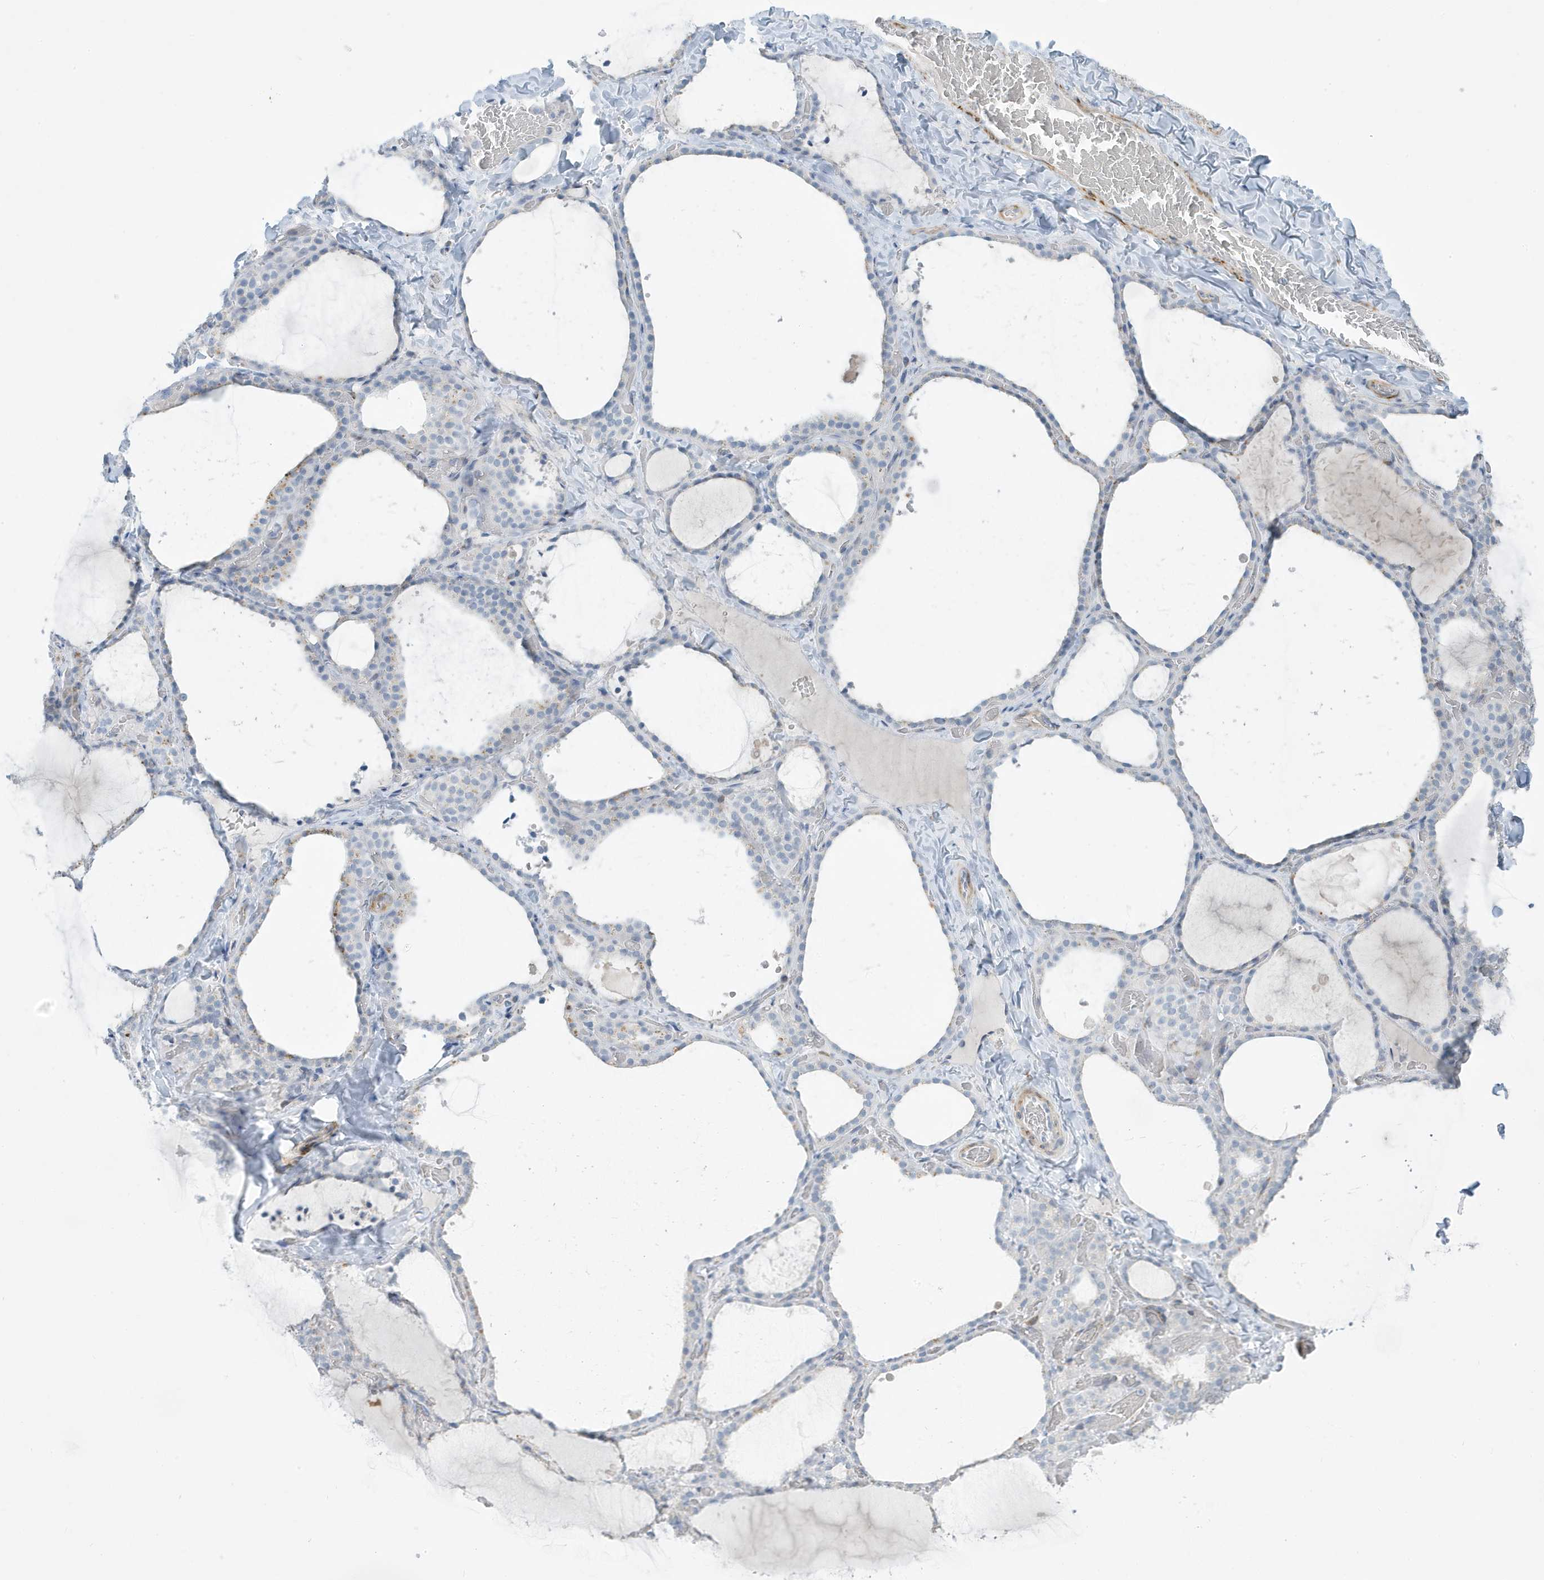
{"staining": {"intensity": "negative", "quantity": "none", "location": "none"}, "tissue": "thyroid gland", "cell_type": "Glandular cells", "image_type": "normal", "snomed": [{"axis": "morphology", "description": "Normal tissue, NOS"}, {"axis": "topography", "description": "Thyroid gland"}], "caption": "An image of human thyroid gland is negative for staining in glandular cells. (DAB (3,3'-diaminobenzidine) IHC, high magnification).", "gene": "PERM1", "patient": {"sex": "female", "age": 22}}